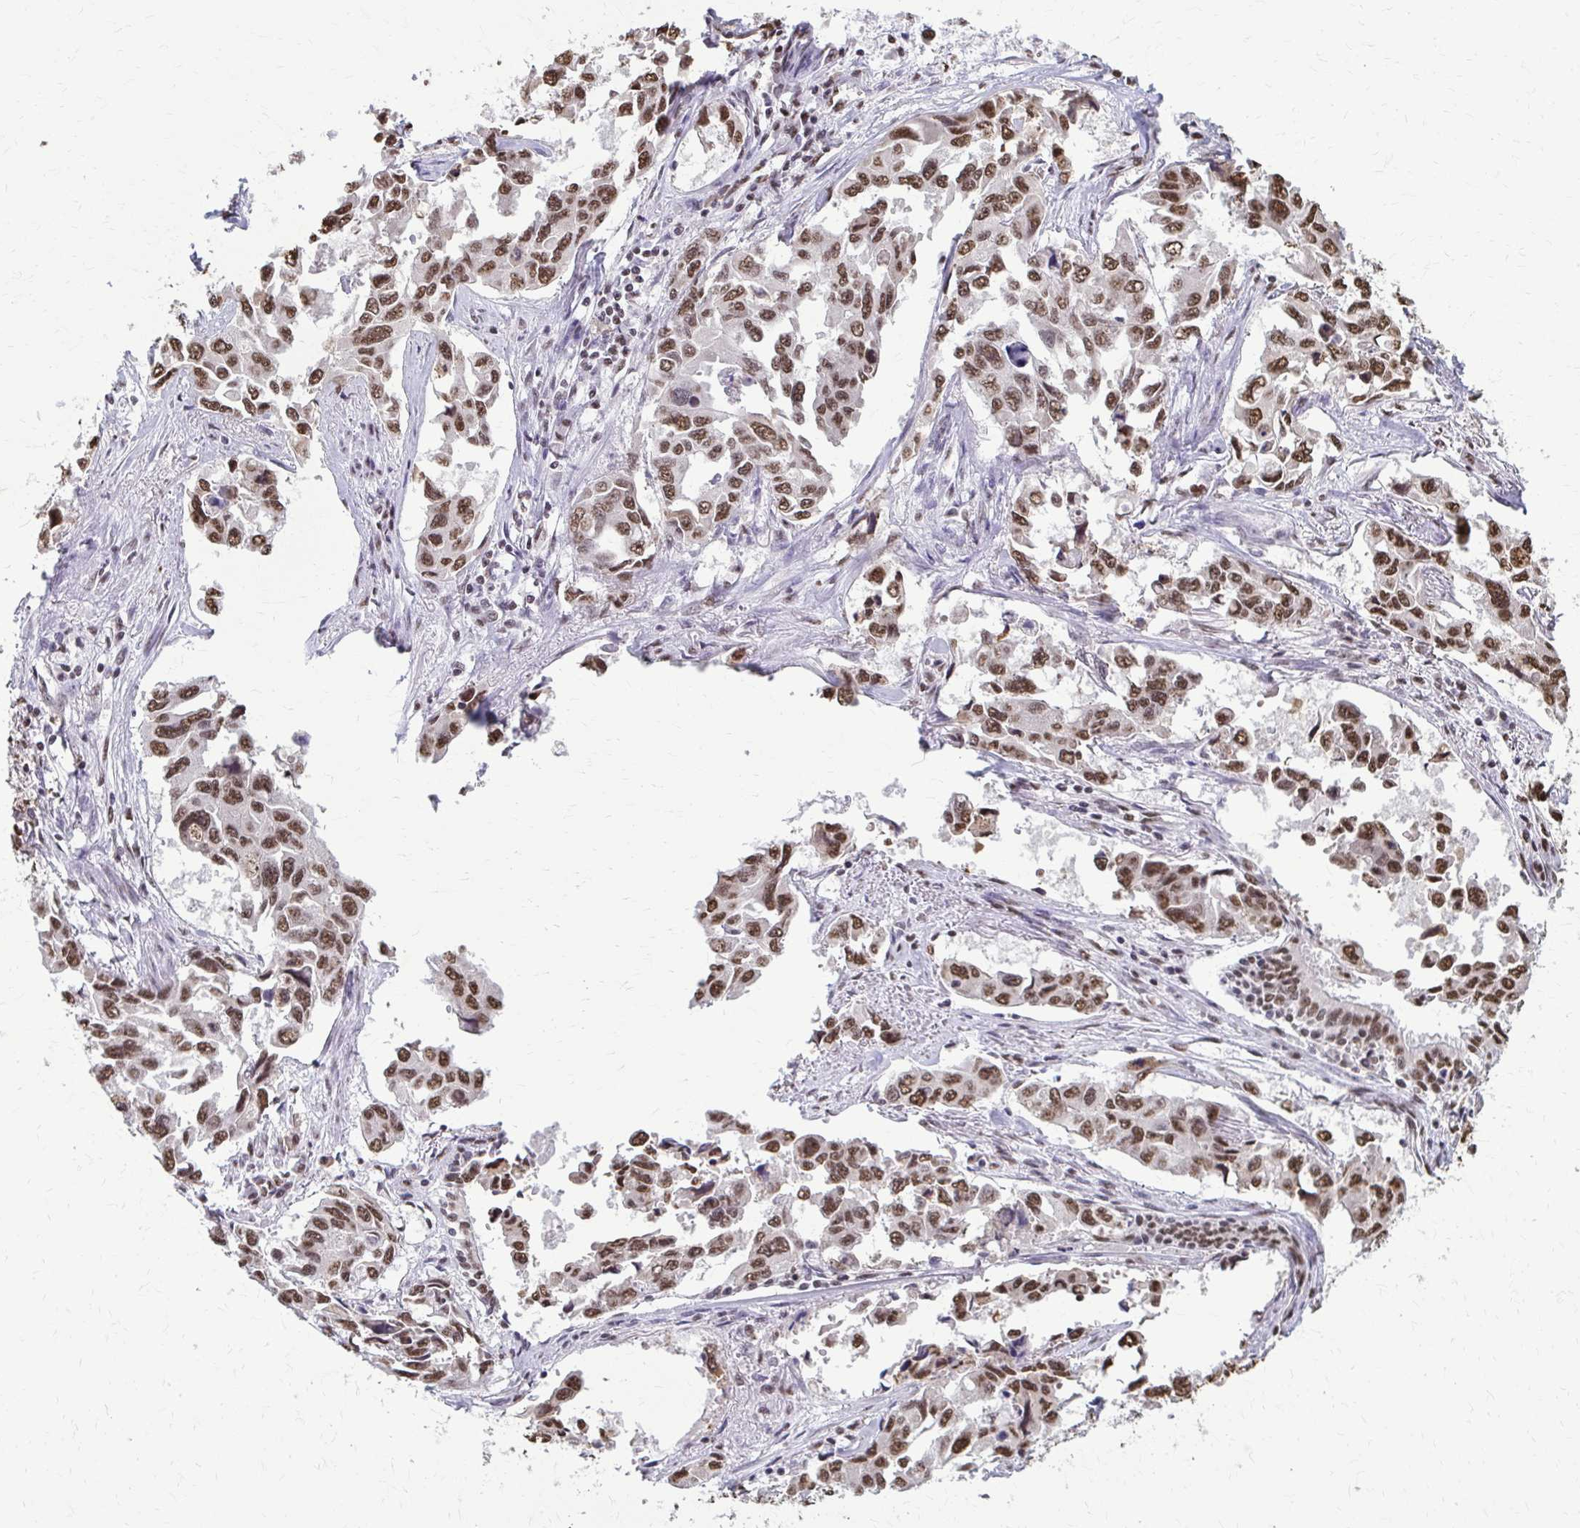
{"staining": {"intensity": "moderate", "quantity": ">75%", "location": "nuclear"}, "tissue": "lung cancer", "cell_type": "Tumor cells", "image_type": "cancer", "snomed": [{"axis": "morphology", "description": "Adenocarcinoma, NOS"}, {"axis": "topography", "description": "Lung"}], "caption": "A high-resolution micrograph shows immunohistochemistry staining of lung cancer (adenocarcinoma), which reveals moderate nuclear expression in about >75% of tumor cells.", "gene": "SNRPA", "patient": {"sex": "male", "age": 64}}